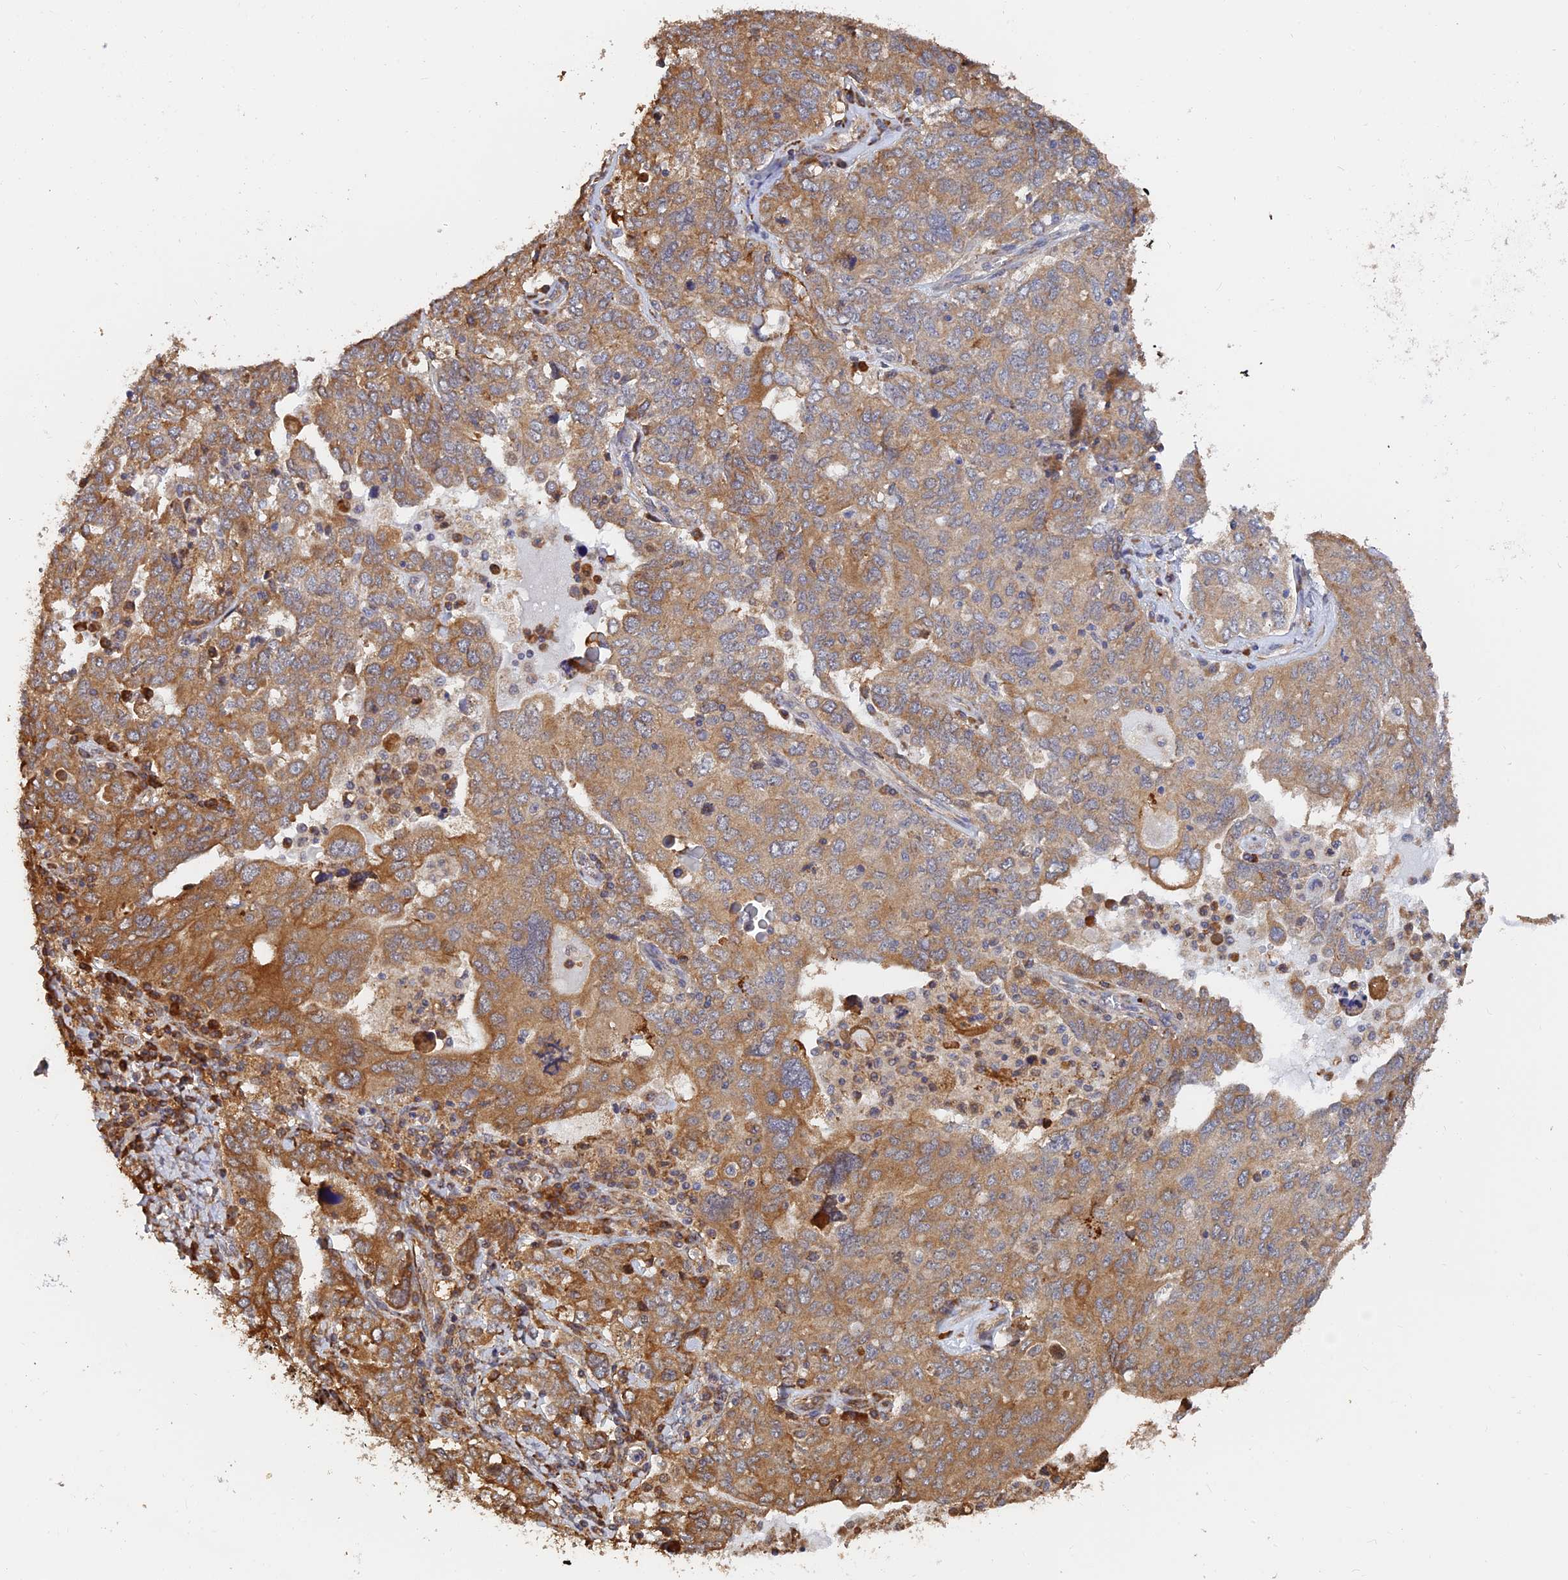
{"staining": {"intensity": "moderate", "quantity": ">75%", "location": "cytoplasmic/membranous"}, "tissue": "ovarian cancer", "cell_type": "Tumor cells", "image_type": "cancer", "snomed": [{"axis": "morphology", "description": "Carcinoma, endometroid"}, {"axis": "topography", "description": "Ovary"}], "caption": "Endometroid carcinoma (ovarian) was stained to show a protein in brown. There is medium levels of moderate cytoplasmic/membranous positivity in about >75% of tumor cells. (brown staining indicates protein expression, while blue staining denotes nuclei).", "gene": "WBP11", "patient": {"sex": "female", "age": 62}}